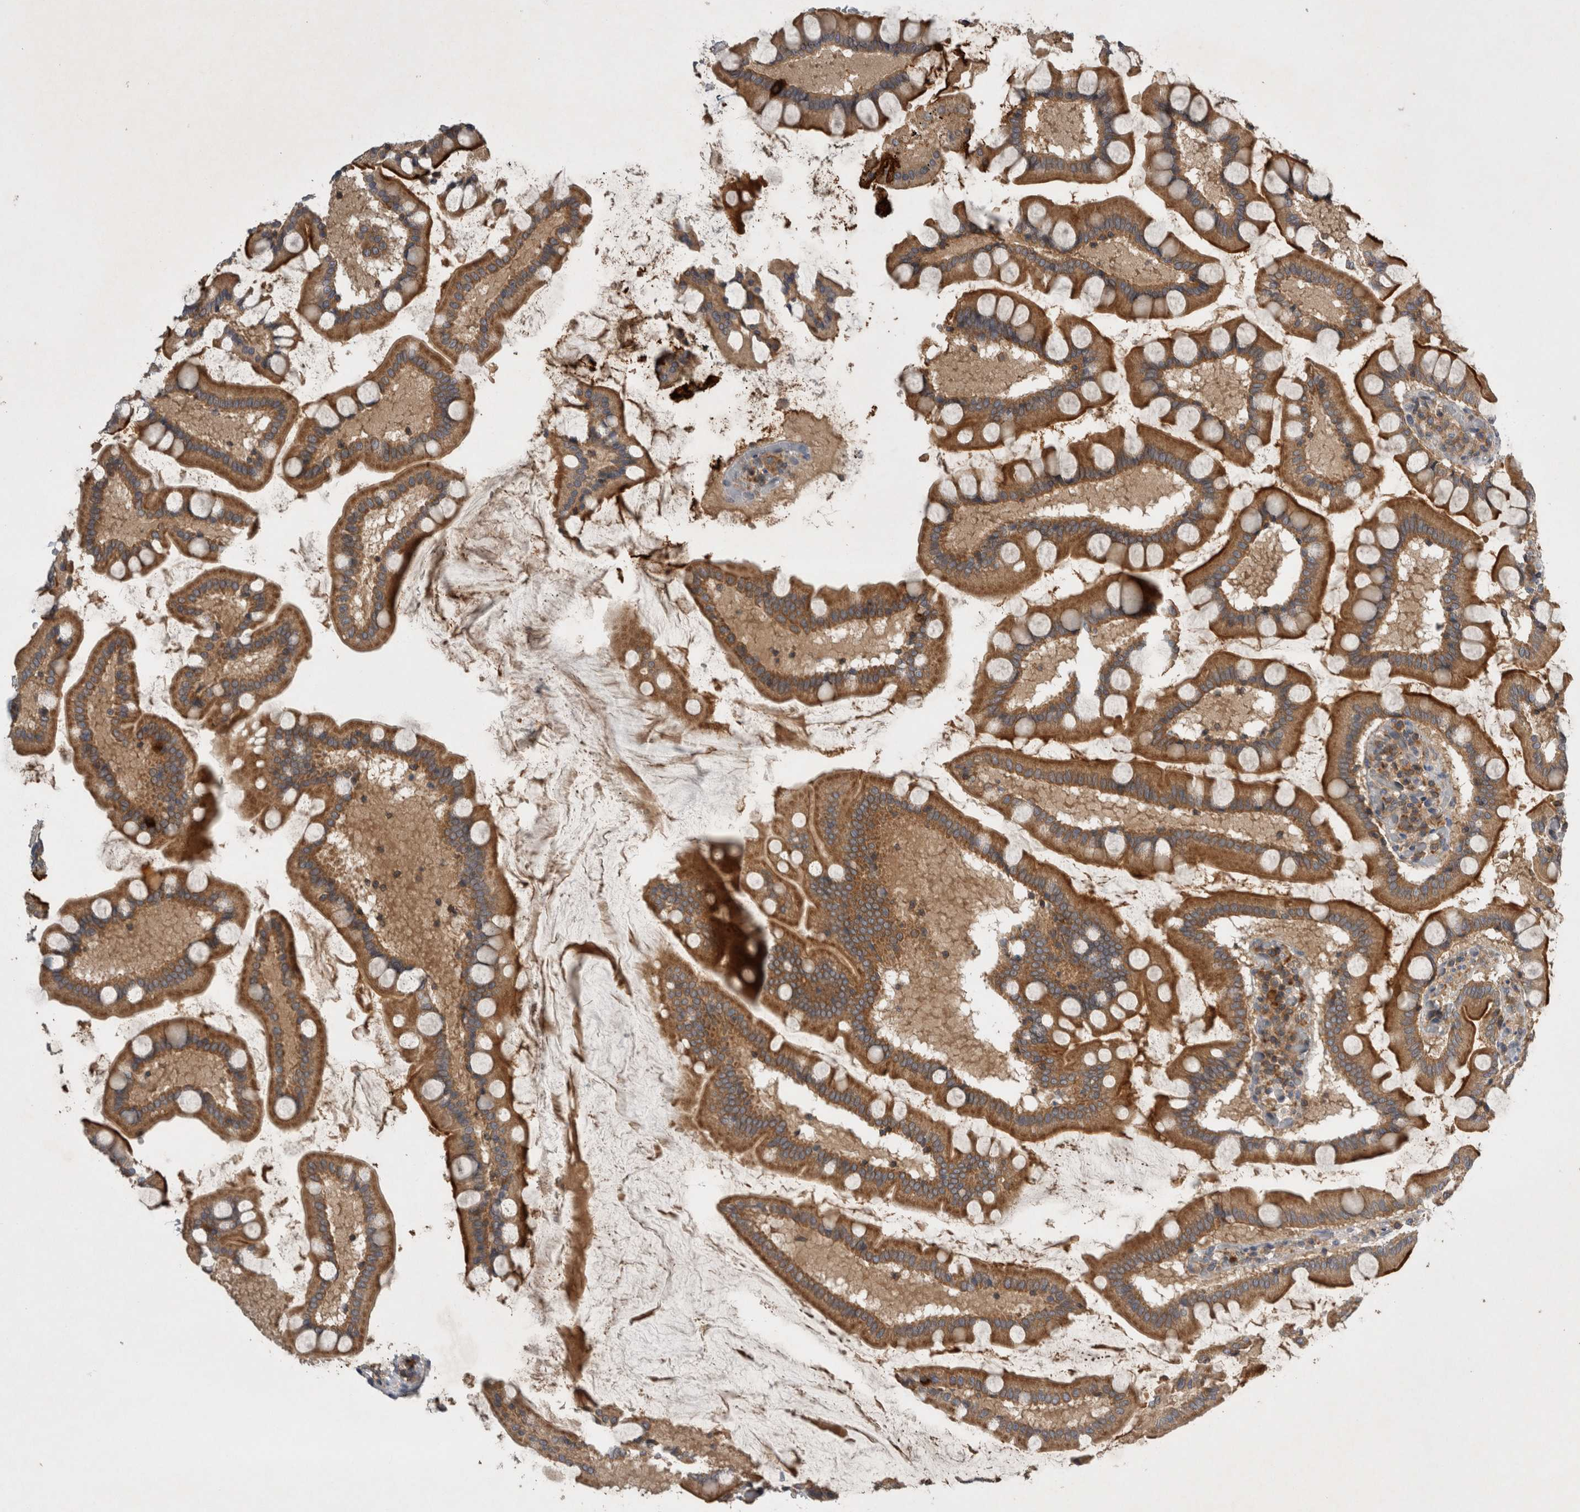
{"staining": {"intensity": "strong", "quantity": ">75%", "location": "cytoplasmic/membranous"}, "tissue": "small intestine", "cell_type": "Glandular cells", "image_type": "normal", "snomed": [{"axis": "morphology", "description": "Normal tissue, NOS"}, {"axis": "topography", "description": "Small intestine"}], "caption": "Glandular cells reveal strong cytoplasmic/membranous expression in about >75% of cells in unremarkable small intestine. The protein of interest is shown in brown color, while the nuclei are stained blue.", "gene": "SCARA5", "patient": {"sex": "male", "age": 41}}